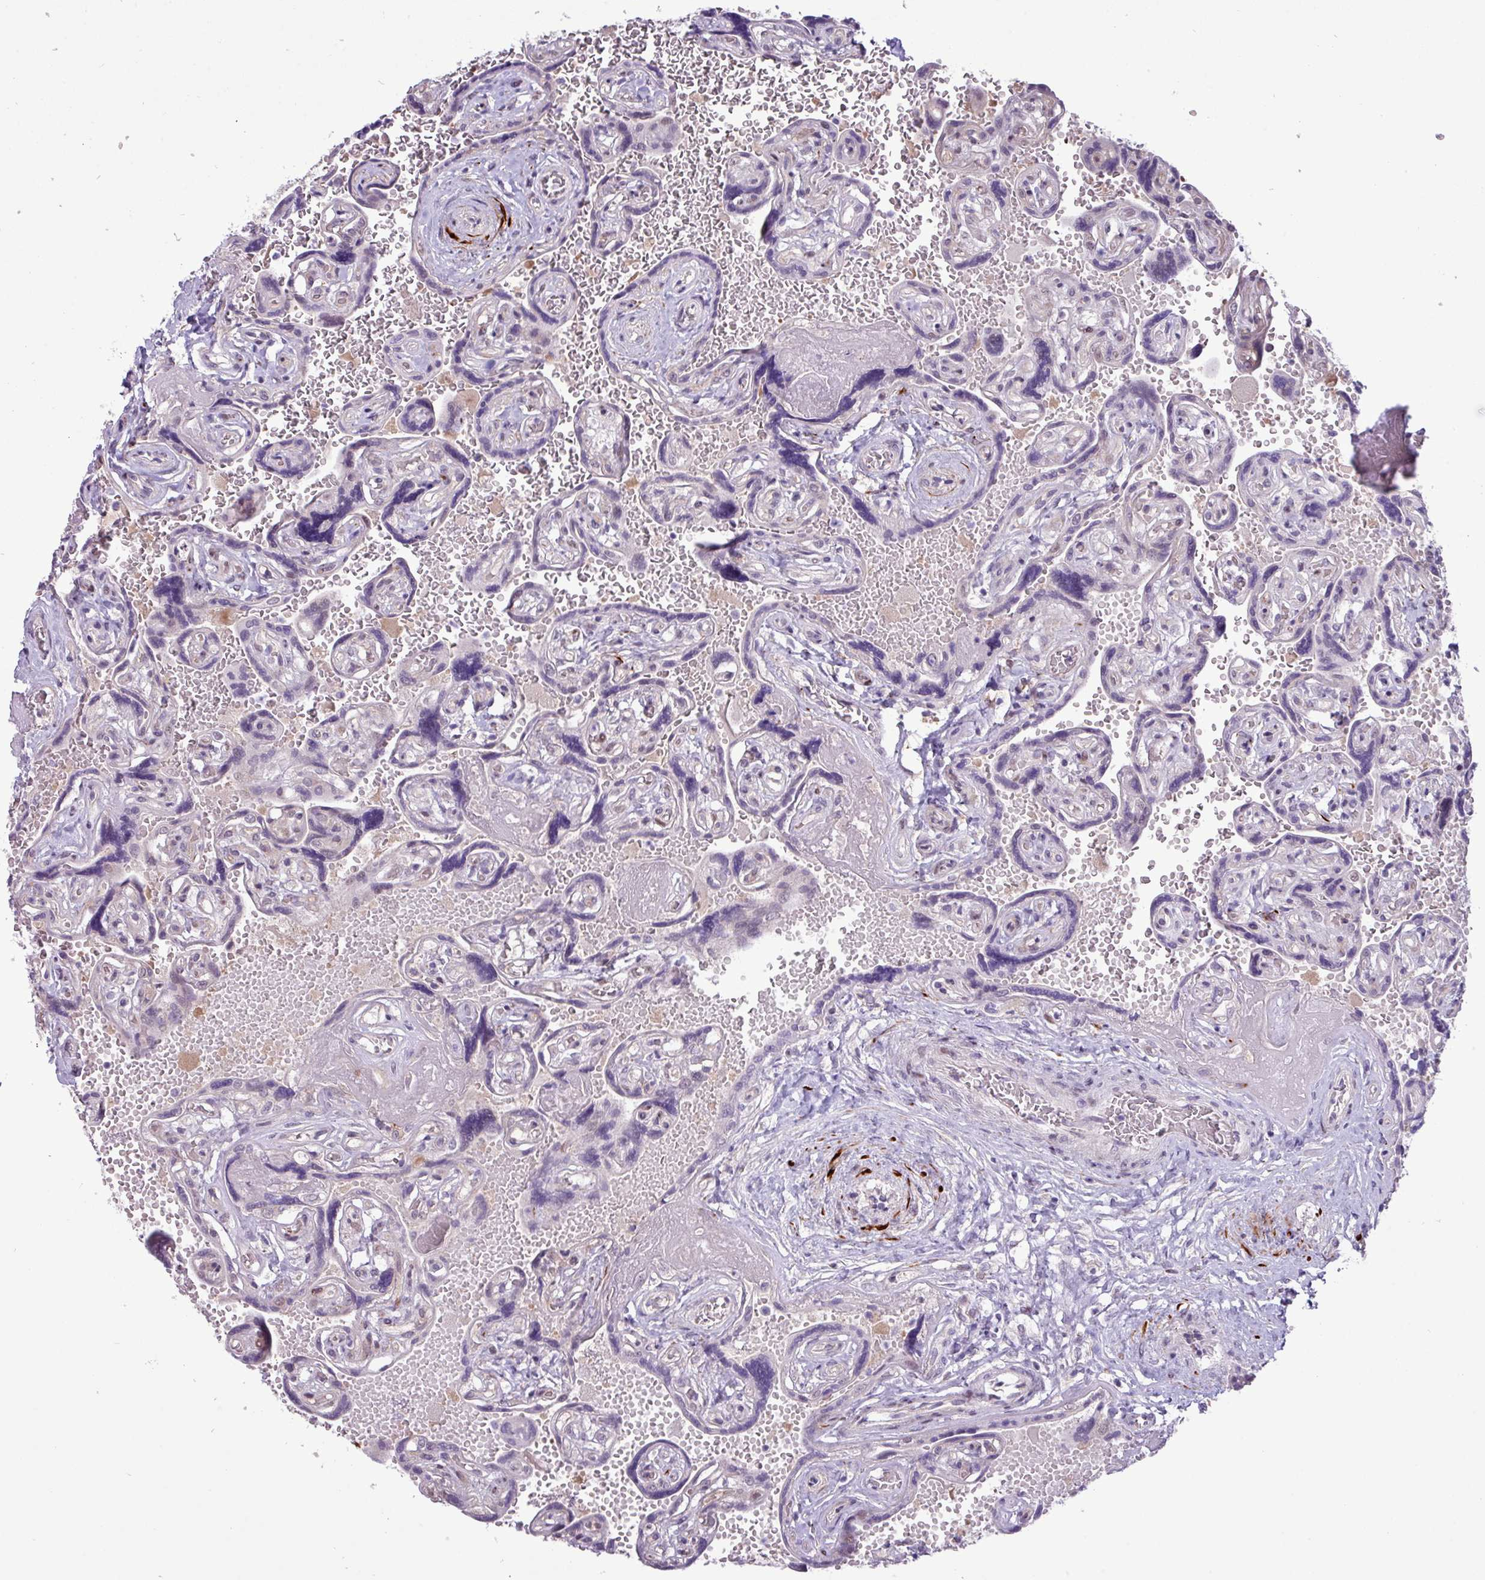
{"staining": {"intensity": "negative", "quantity": "none", "location": "none"}, "tissue": "placenta", "cell_type": "Trophoblastic cells", "image_type": "normal", "snomed": [{"axis": "morphology", "description": "Normal tissue, NOS"}, {"axis": "topography", "description": "Placenta"}], "caption": "Immunohistochemistry micrograph of normal placenta stained for a protein (brown), which displays no expression in trophoblastic cells.", "gene": "RIPPLY1", "patient": {"sex": "female", "age": 32}}